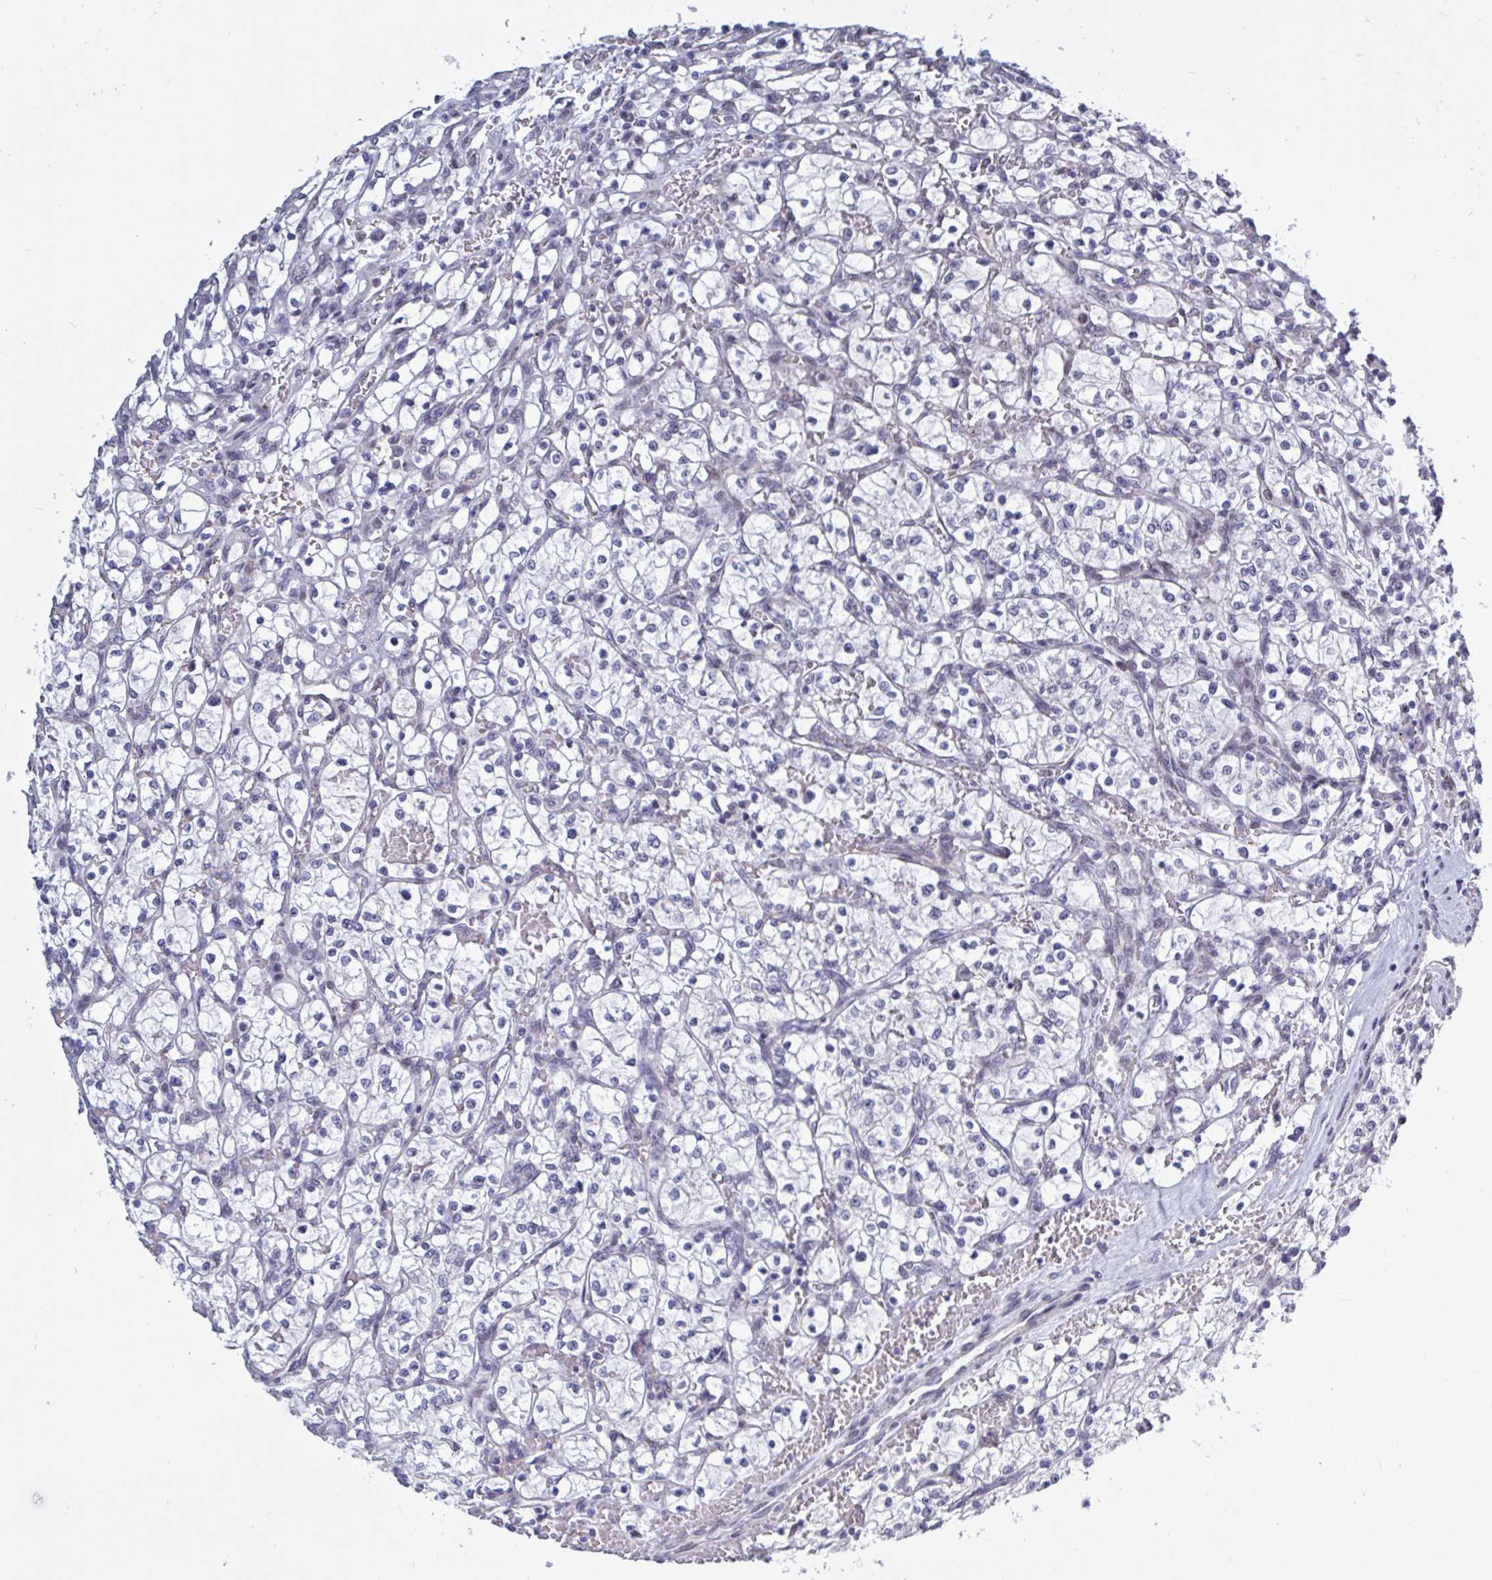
{"staining": {"intensity": "negative", "quantity": "none", "location": "none"}, "tissue": "renal cancer", "cell_type": "Tumor cells", "image_type": "cancer", "snomed": [{"axis": "morphology", "description": "Adenocarcinoma, NOS"}, {"axis": "topography", "description": "Kidney"}], "caption": "A high-resolution micrograph shows IHC staining of renal cancer, which exhibits no significant positivity in tumor cells.", "gene": "BCL7B", "patient": {"sex": "female", "age": 64}}